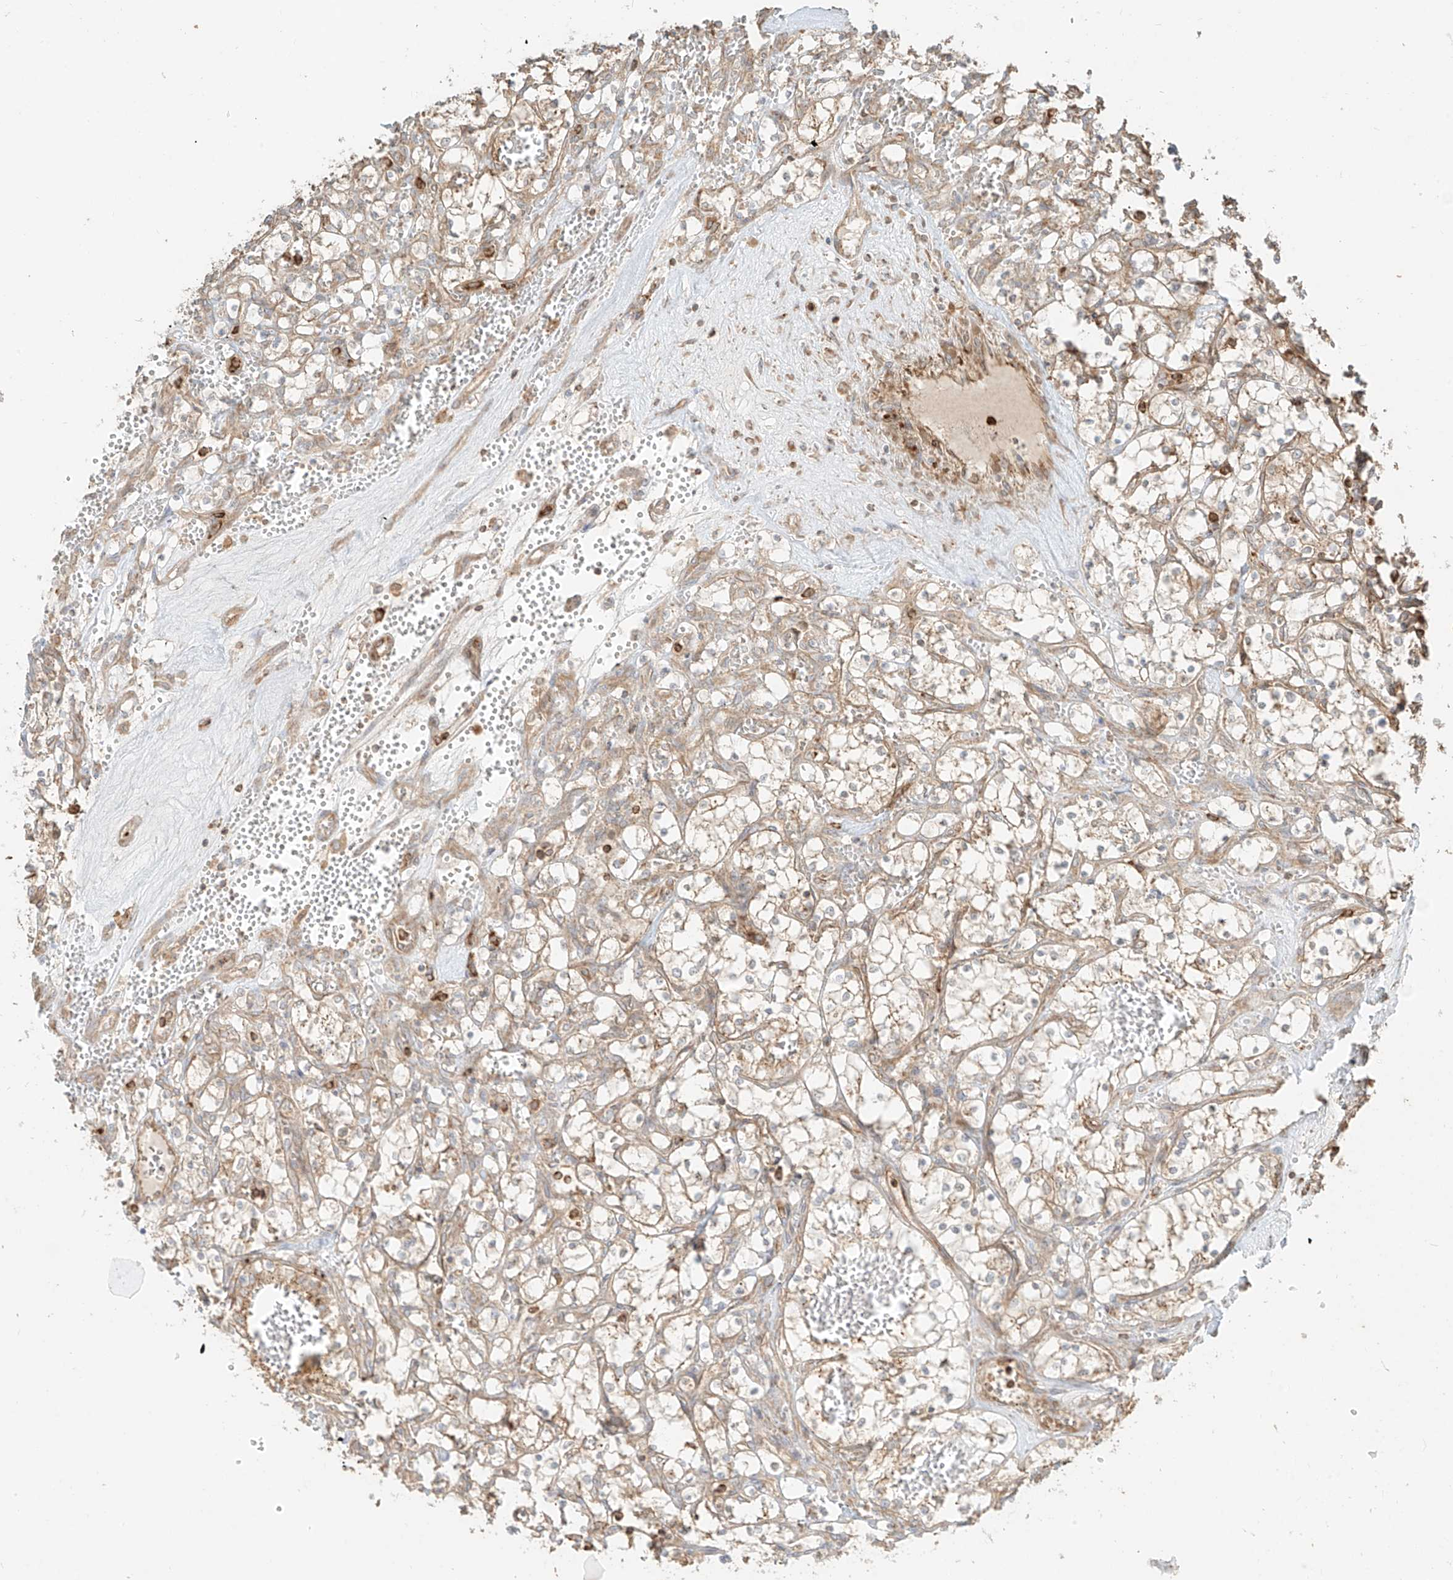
{"staining": {"intensity": "weak", "quantity": ">75%", "location": "cytoplasmic/membranous"}, "tissue": "renal cancer", "cell_type": "Tumor cells", "image_type": "cancer", "snomed": [{"axis": "morphology", "description": "Adenocarcinoma, NOS"}, {"axis": "topography", "description": "Kidney"}], "caption": "About >75% of tumor cells in human renal cancer reveal weak cytoplasmic/membranous protein positivity as visualized by brown immunohistochemical staining.", "gene": "CCDC115", "patient": {"sex": "female", "age": 69}}